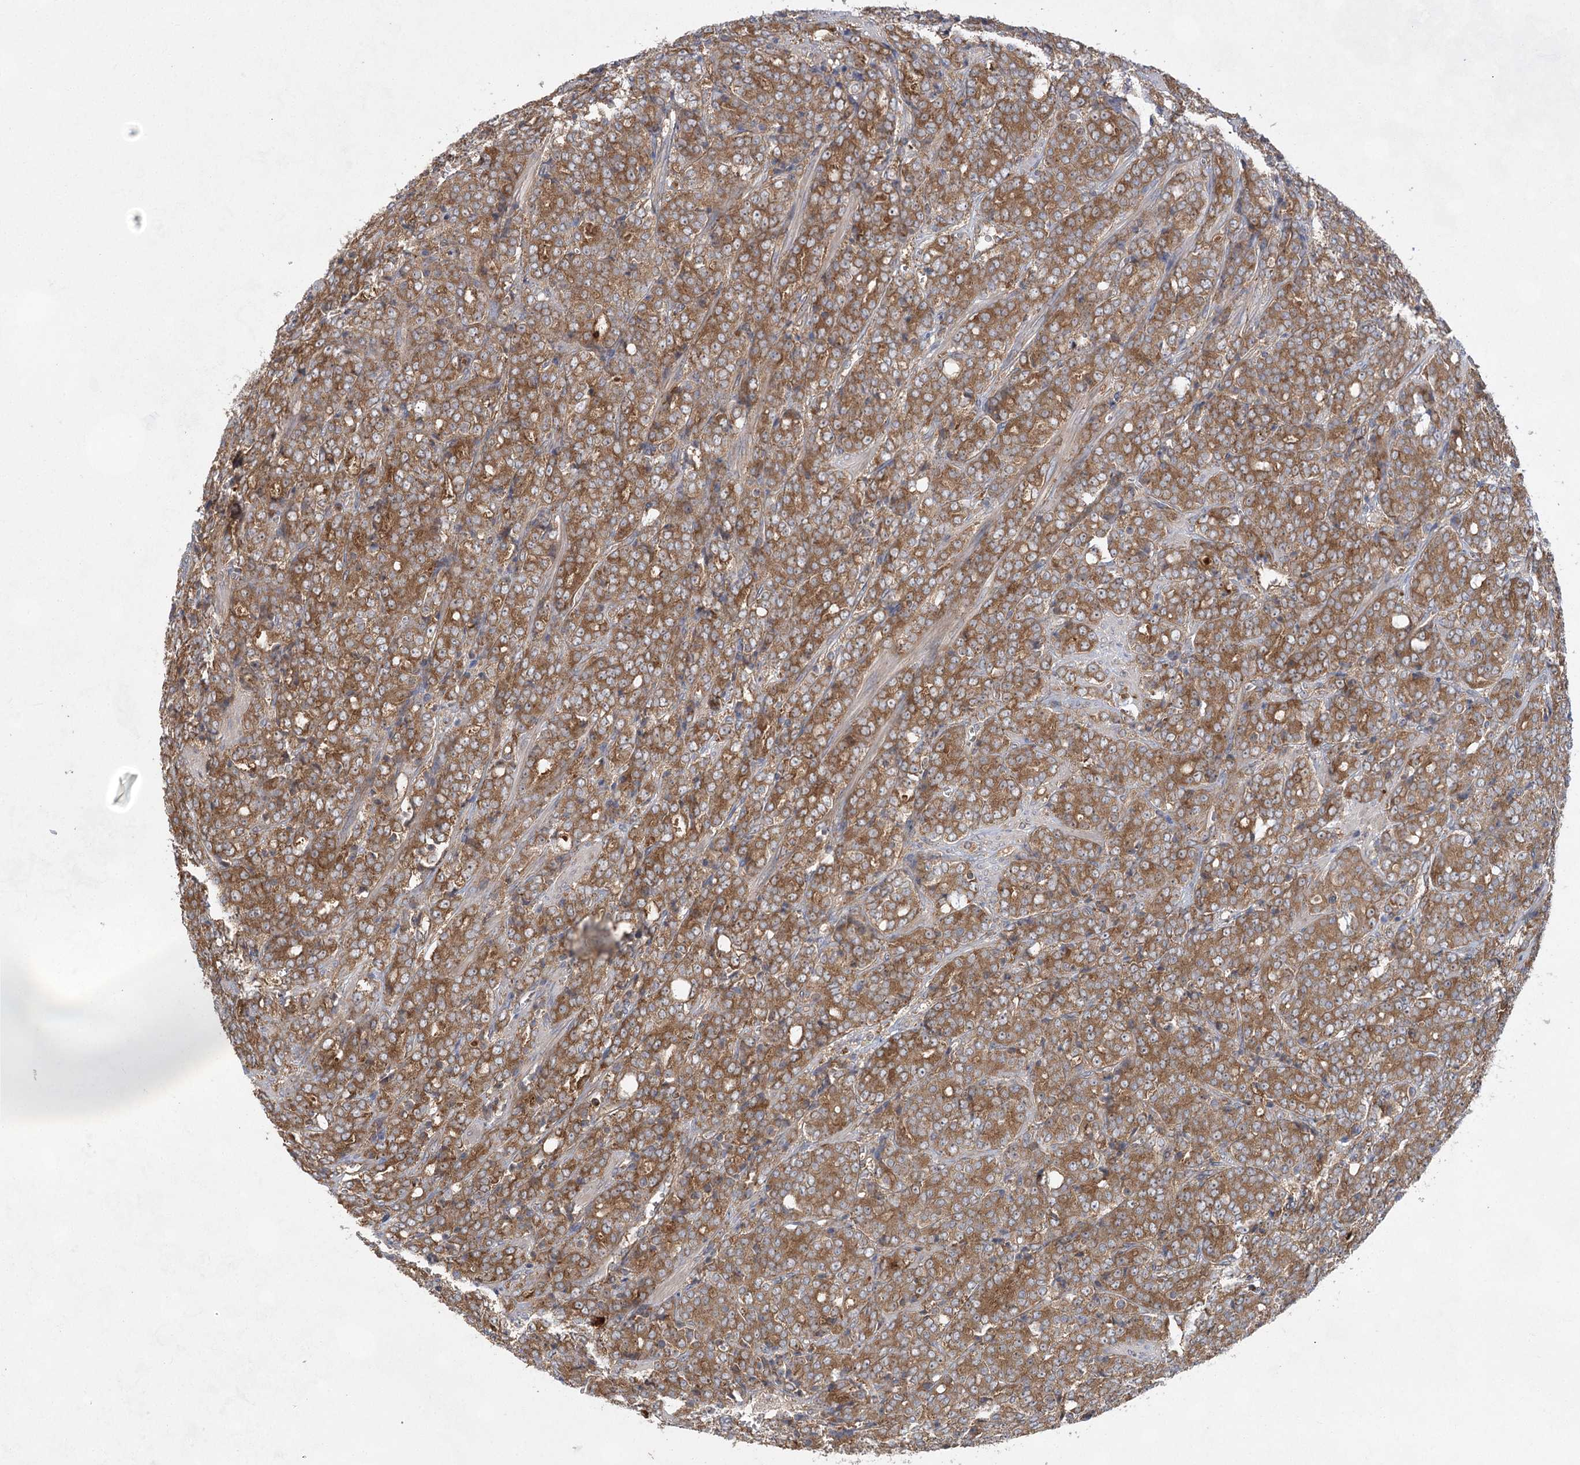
{"staining": {"intensity": "moderate", "quantity": ">75%", "location": "cytoplasmic/membranous"}, "tissue": "prostate cancer", "cell_type": "Tumor cells", "image_type": "cancer", "snomed": [{"axis": "morphology", "description": "Adenocarcinoma, High grade"}, {"axis": "topography", "description": "Prostate"}], "caption": "A brown stain labels moderate cytoplasmic/membranous staining of a protein in human prostate high-grade adenocarcinoma tumor cells.", "gene": "EIF3A", "patient": {"sex": "male", "age": 62}}